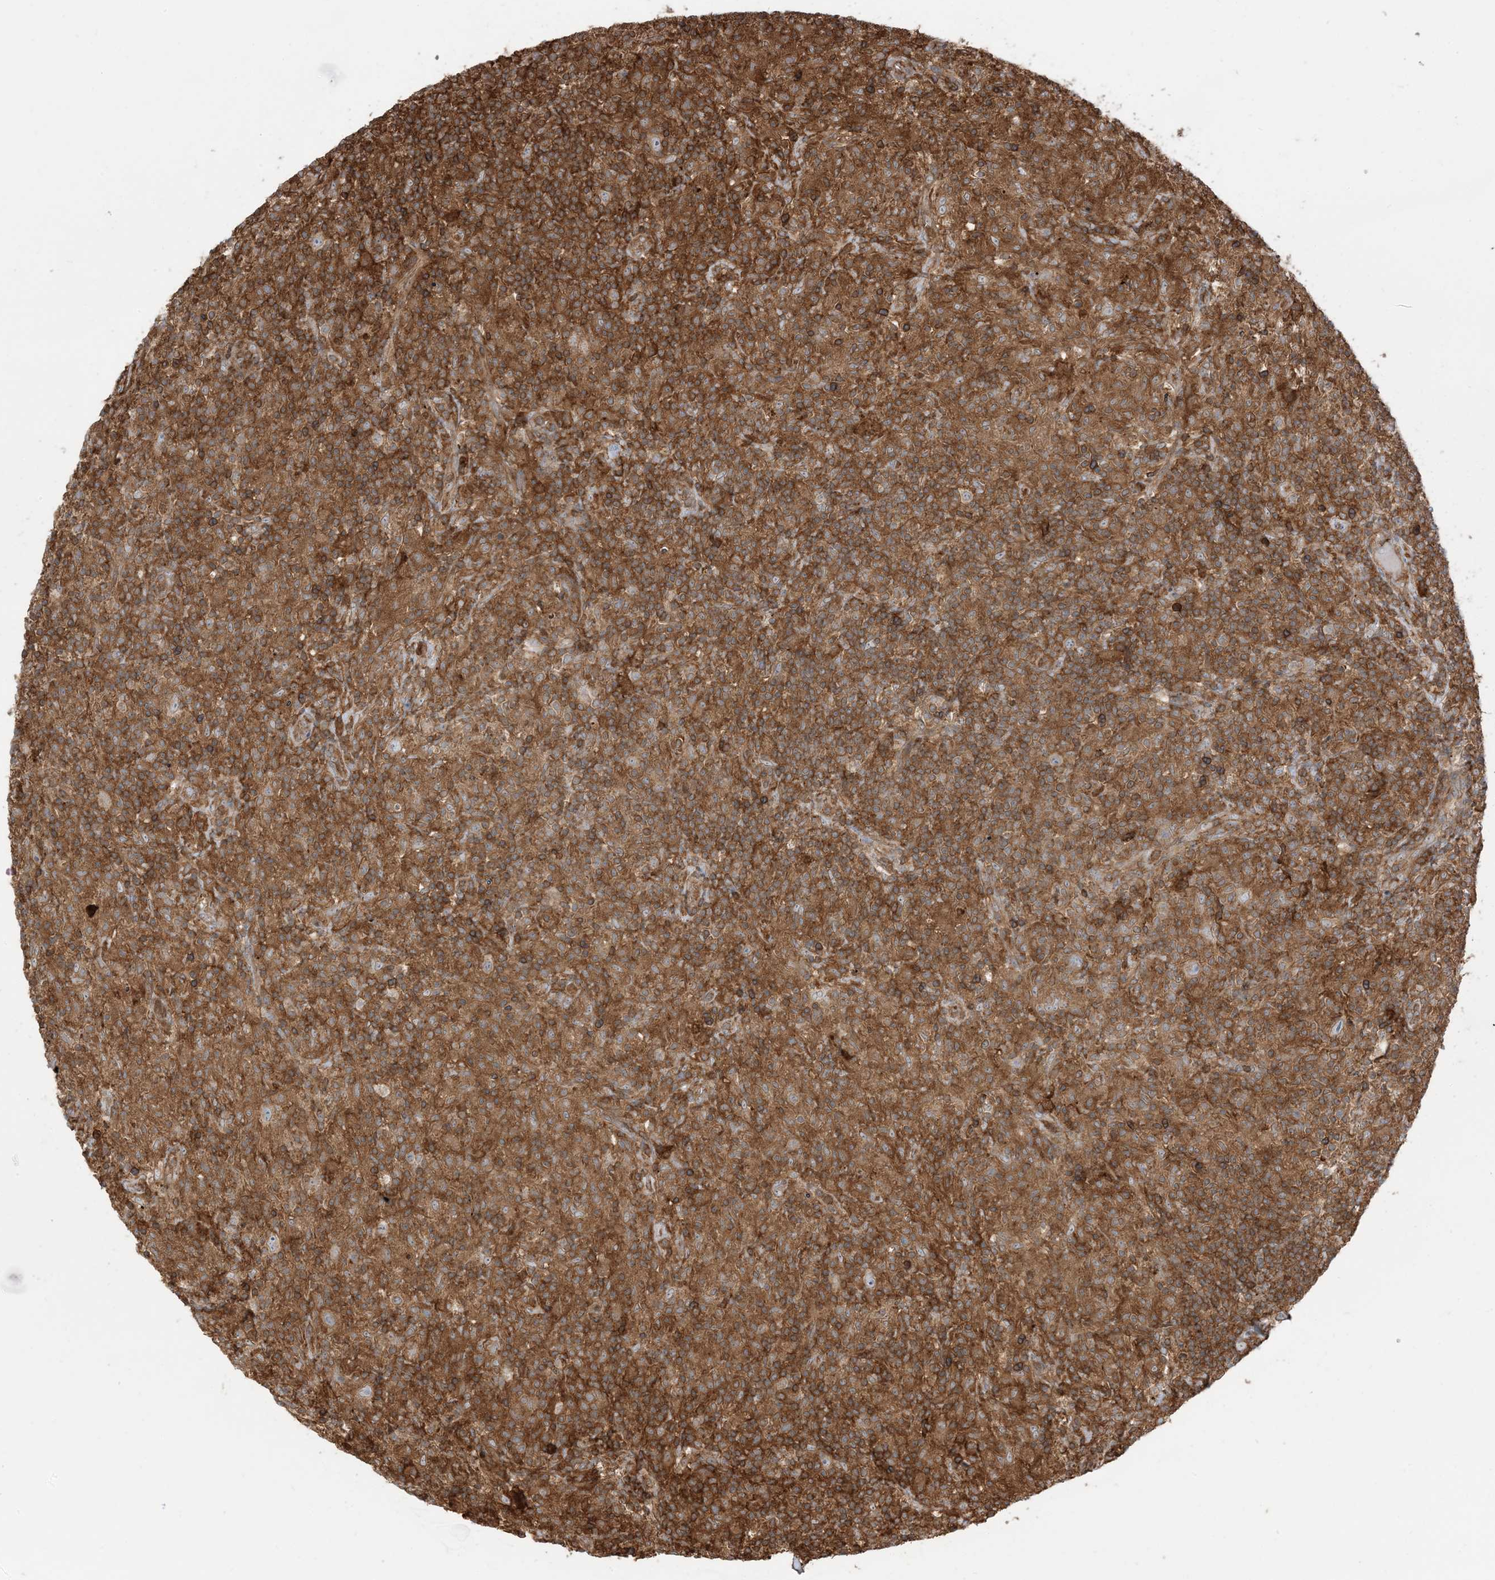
{"staining": {"intensity": "weak", "quantity": "25%-75%", "location": "cytoplasmic/membranous"}, "tissue": "lymphoma", "cell_type": "Tumor cells", "image_type": "cancer", "snomed": [{"axis": "morphology", "description": "Hodgkin's disease, NOS"}, {"axis": "topography", "description": "Lymph node"}], "caption": "Protein expression analysis of human lymphoma reveals weak cytoplasmic/membranous expression in about 25%-75% of tumor cells. The staining was performed using DAB, with brown indicating positive protein expression. Nuclei are stained blue with hematoxylin.", "gene": "CAPZB", "patient": {"sex": "male", "age": 70}}